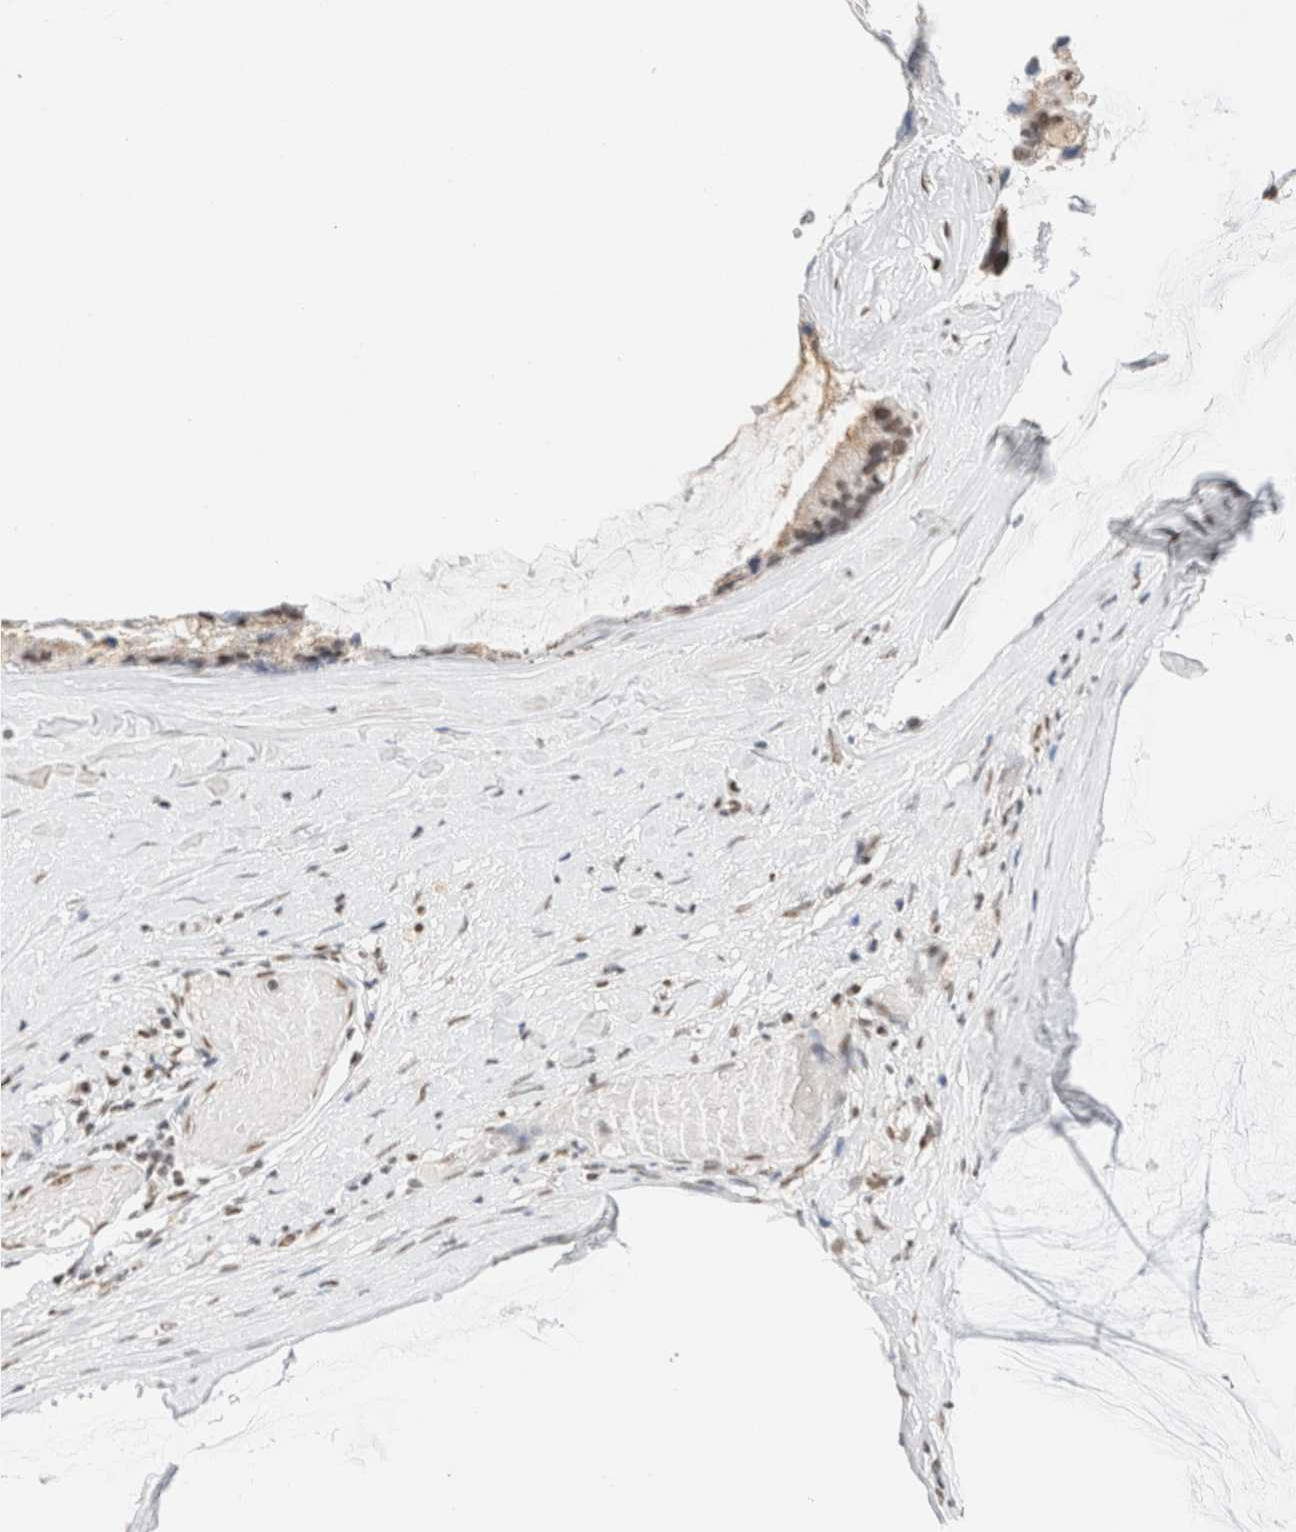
{"staining": {"intensity": "weak", "quantity": "<25%", "location": "cytoplasmic/membranous,nuclear"}, "tissue": "ovarian cancer", "cell_type": "Tumor cells", "image_type": "cancer", "snomed": [{"axis": "morphology", "description": "Cystadenocarcinoma, mucinous, NOS"}, {"axis": "topography", "description": "Ovary"}], "caption": "DAB (3,3'-diaminobenzidine) immunohistochemical staining of ovarian cancer reveals no significant expression in tumor cells.", "gene": "SUPT3H", "patient": {"sex": "female", "age": 39}}